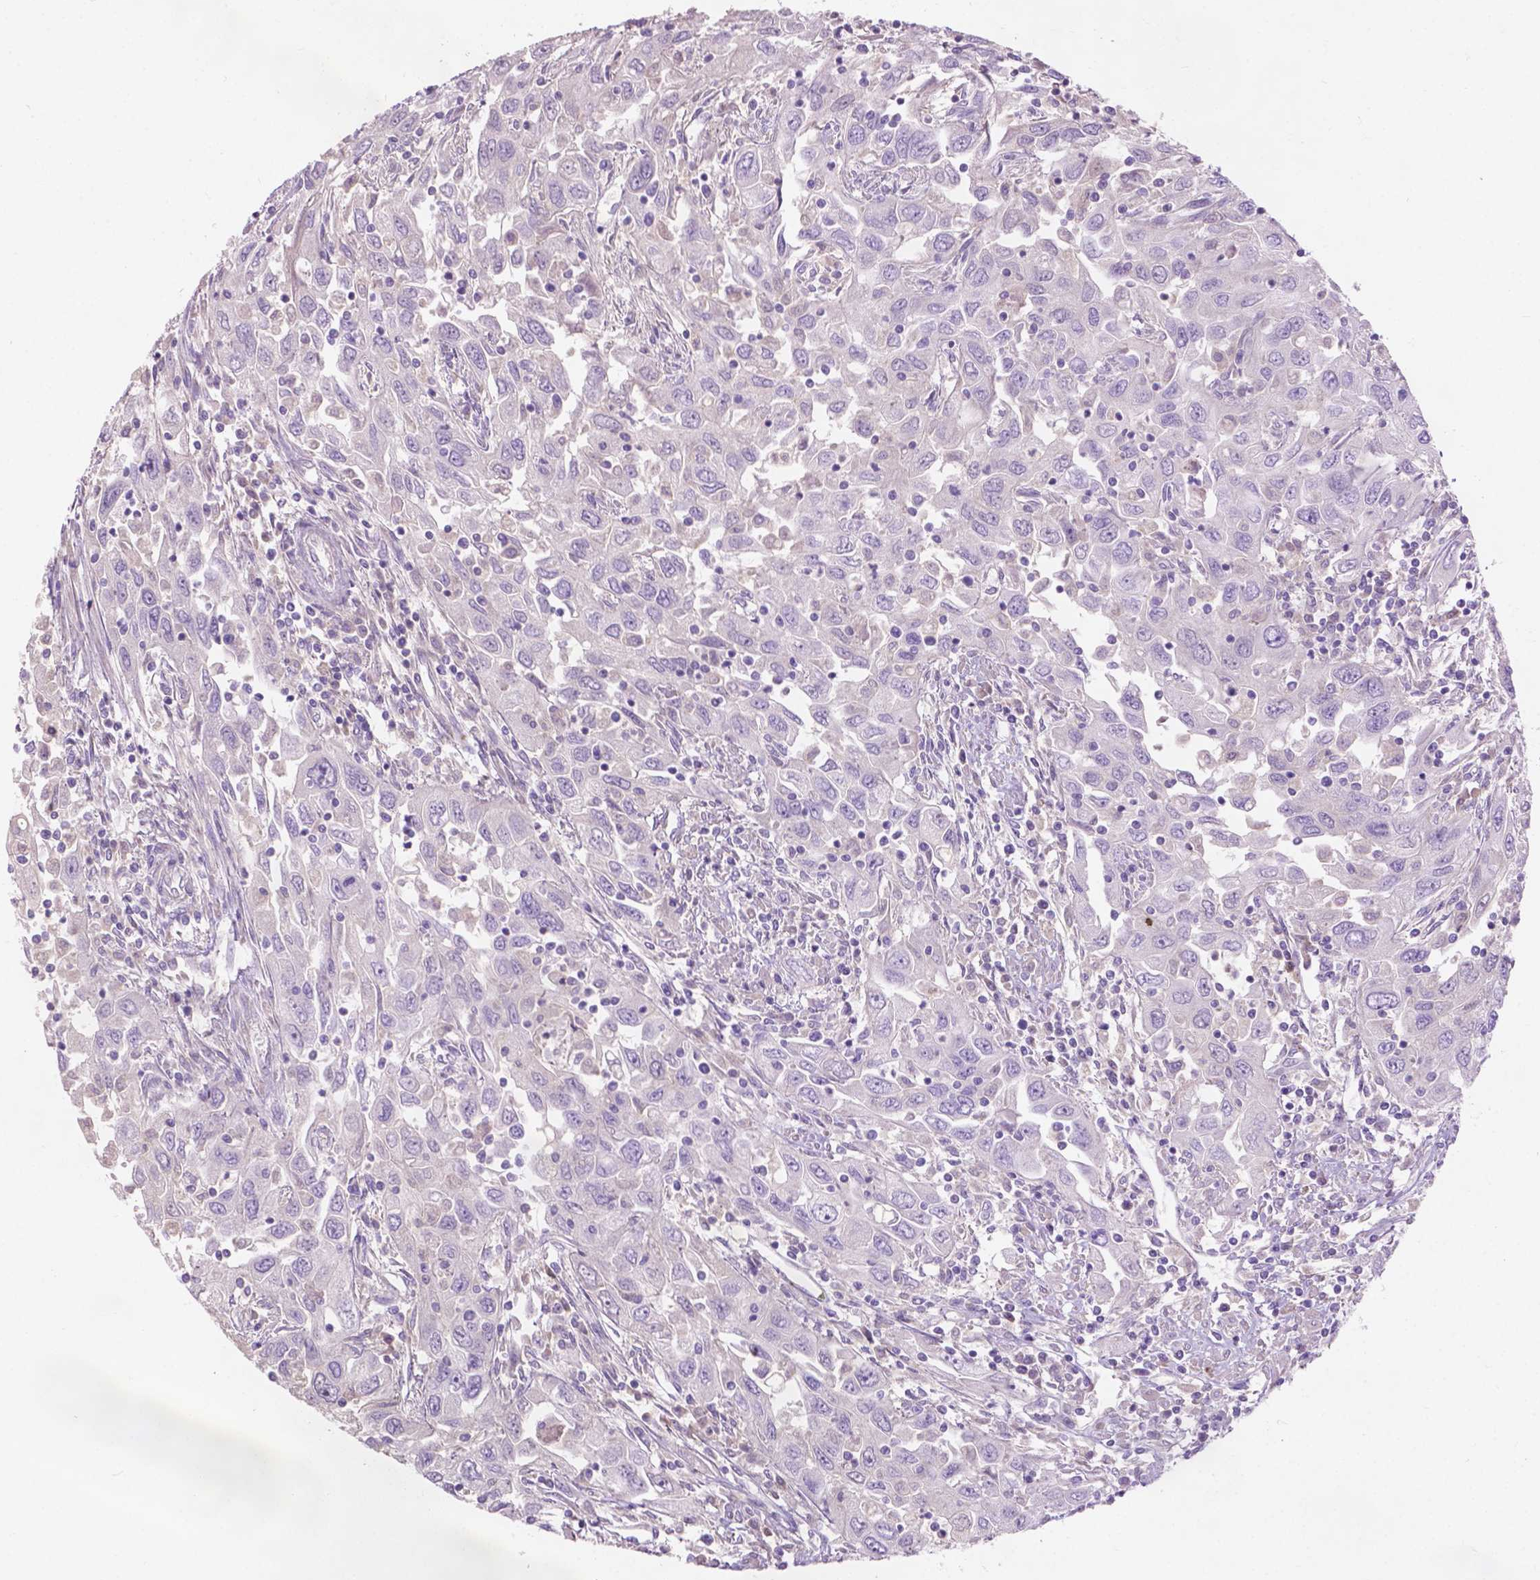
{"staining": {"intensity": "negative", "quantity": "none", "location": "none"}, "tissue": "urothelial cancer", "cell_type": "Tumor cells", "image_type": "cancer", "snomed": [{"axis": "morphology", "description": "Urothelial carcinoma, High grade"}, {"axis": "topography", "description": "Urinary bladder"}], "caption": "This is an IHC photomicrograph of human urothelial carcinoma (high-grade). There is no staining in tumor cells.", "gene": "NOXO1", "patient": {"sex": "male", "age": 76}}